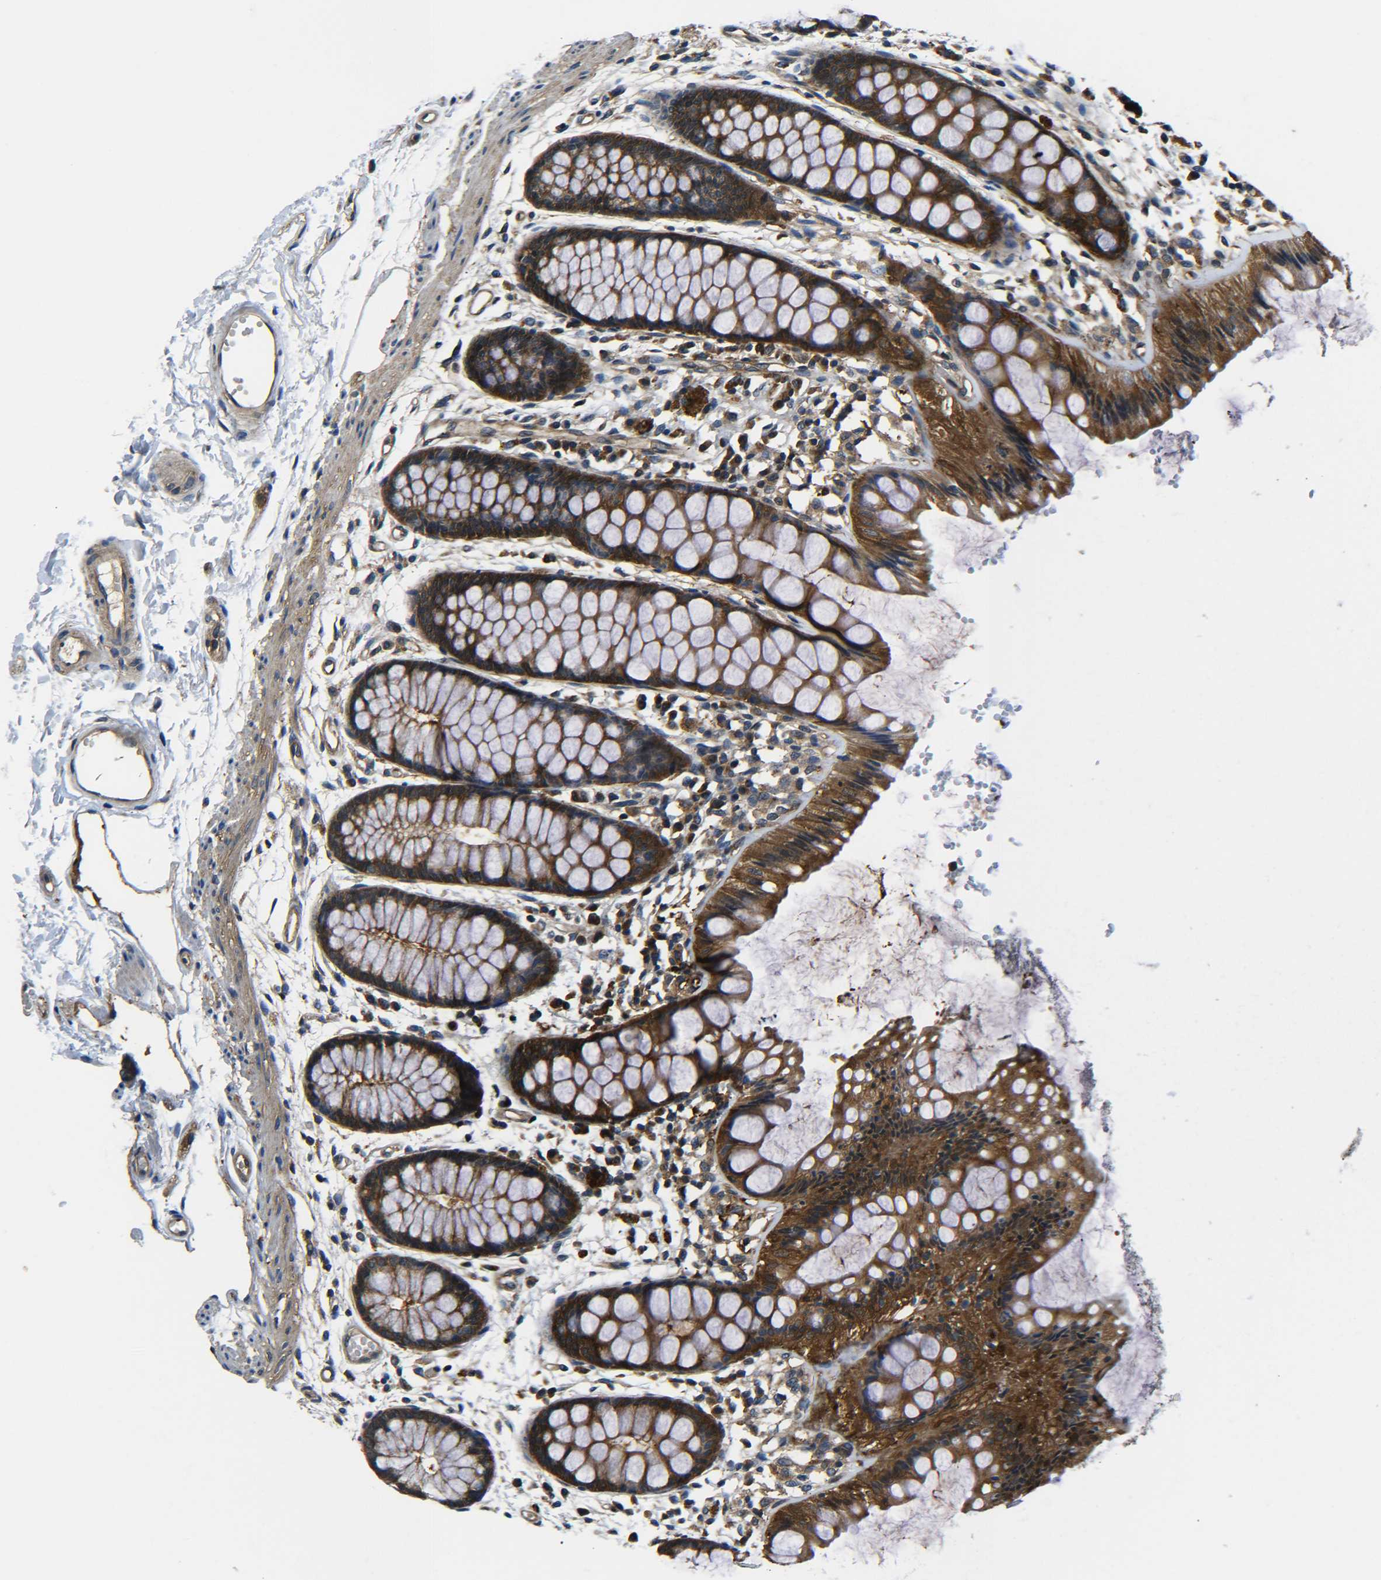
{"staining": {"intensity": "strong", "quantity": ">75%", "location": "cytoplasmic/membranous"}, "tissue": "rectum", "cell_type": "Glandular cells", "image_type": "normal", "snomed": [{"axis": "morphology", "description": "Normal tissue, NOS"}, {"axis": "topography", "description": "Rectum"}], "caption": "IHC histopathology image of unremarkable rectum stained for a protein (brown), which reveals high levels of strong cytoplasmic/membranous positivity in about >75% of glandular cells.", "gene": "PREB", "patient": {"sex": "female", "age": 66}}